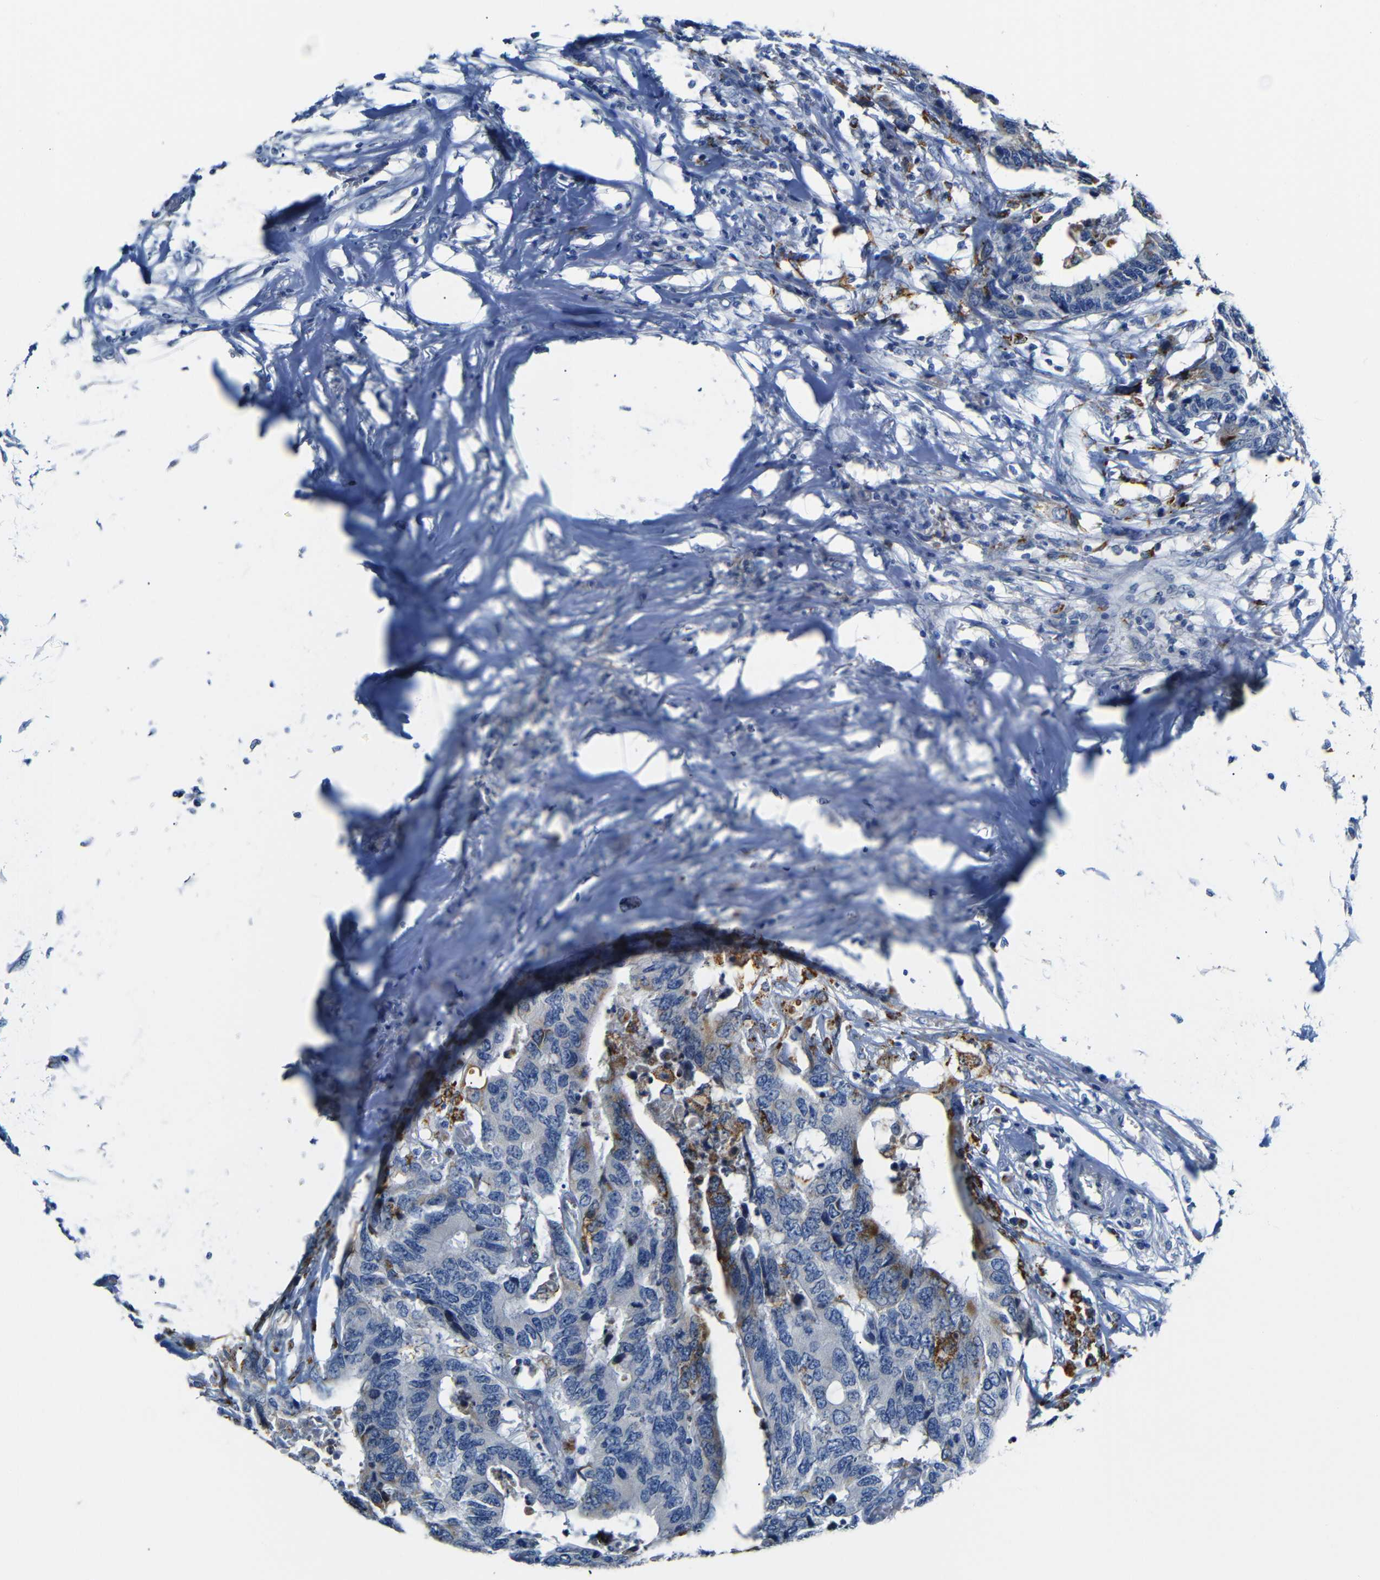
{"staining": {"intensity": "moderate", "quantity": "<25%", "location": "cytoplasmic/membranous"}, "tissue": "colorectal cancer", "cell_type": "Tumor cells", "image_type": "cancer", "snomed": [{"axis": "morphology", "description": "Adenocarcinoma, NOS"}, {"axis": "topography", "description": "Rectum"}], "caption": "Colorectal adenocarcinoma stained with immunohistochemistry displays moderate cytoplasmic/membranous staining in approximately <25% of tumor cells.", "gene": "C15orf48", "patient": {"sex": "male", "age": 55}}